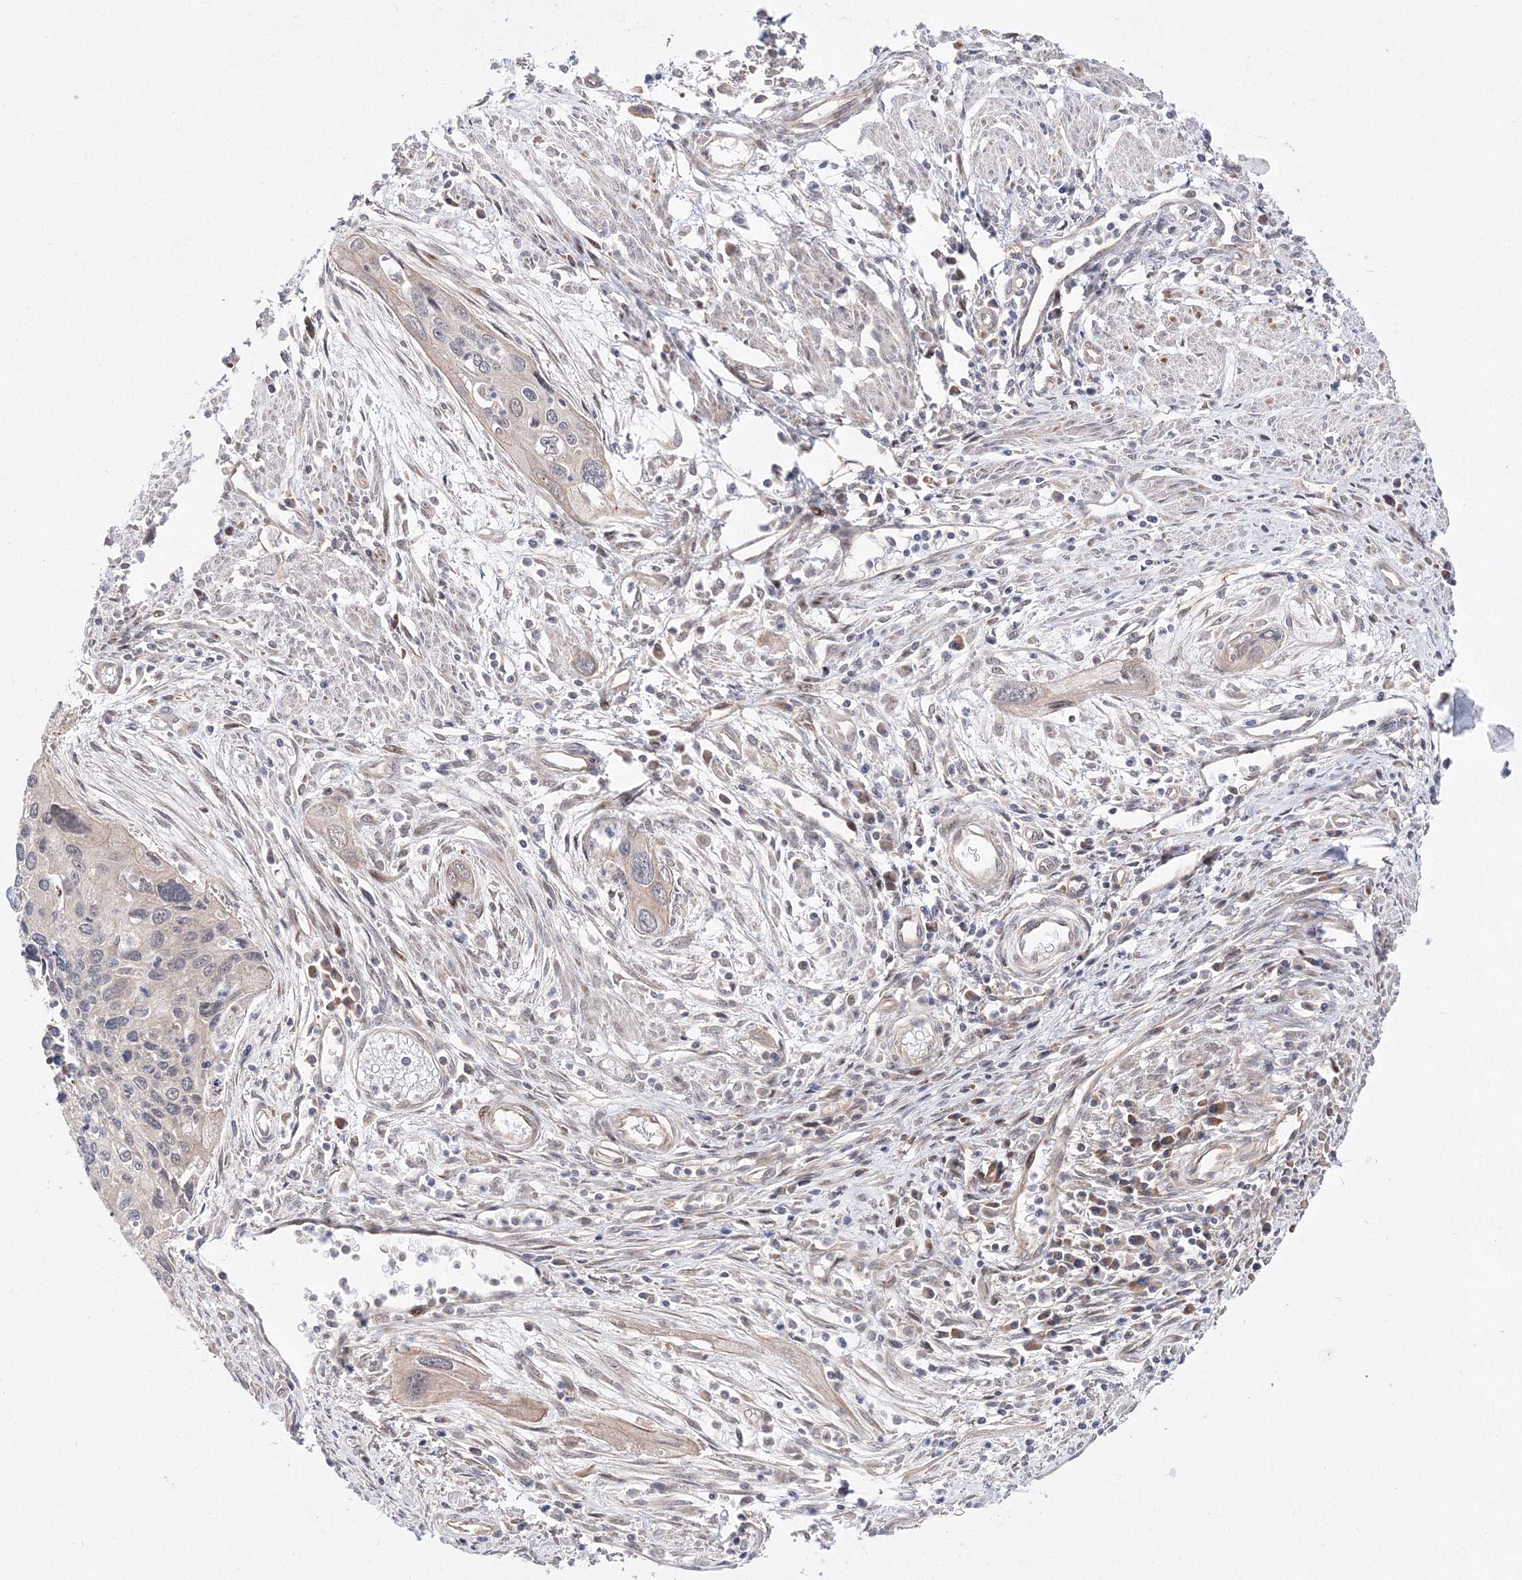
{"staining": {"intensity": "weak", "quantity": "25%-75%", "location": "cytoplasmic/membranous"}, "tissue": "cervical cancer", "cell_type": "Tumor cells", "image_type": "cancer", "snomed": [{"axis": "morphology", "description": "Squamous cell carcinoma, NOS"}, {"axis": "topography", "description": "Cervix"}], "caption": "Protein staining exhibits weak cytoplasmic/membranous staining in approximately 25%-75% of tumor cells in squamous cell carcinoma (cervical). The protein is stained brown, and the nuclei are stained in blue (DAB IHC with brightfield microscopy, high magnification).", "gene": "DALRD3", "patient": {"sex": "female", "age": 55}}